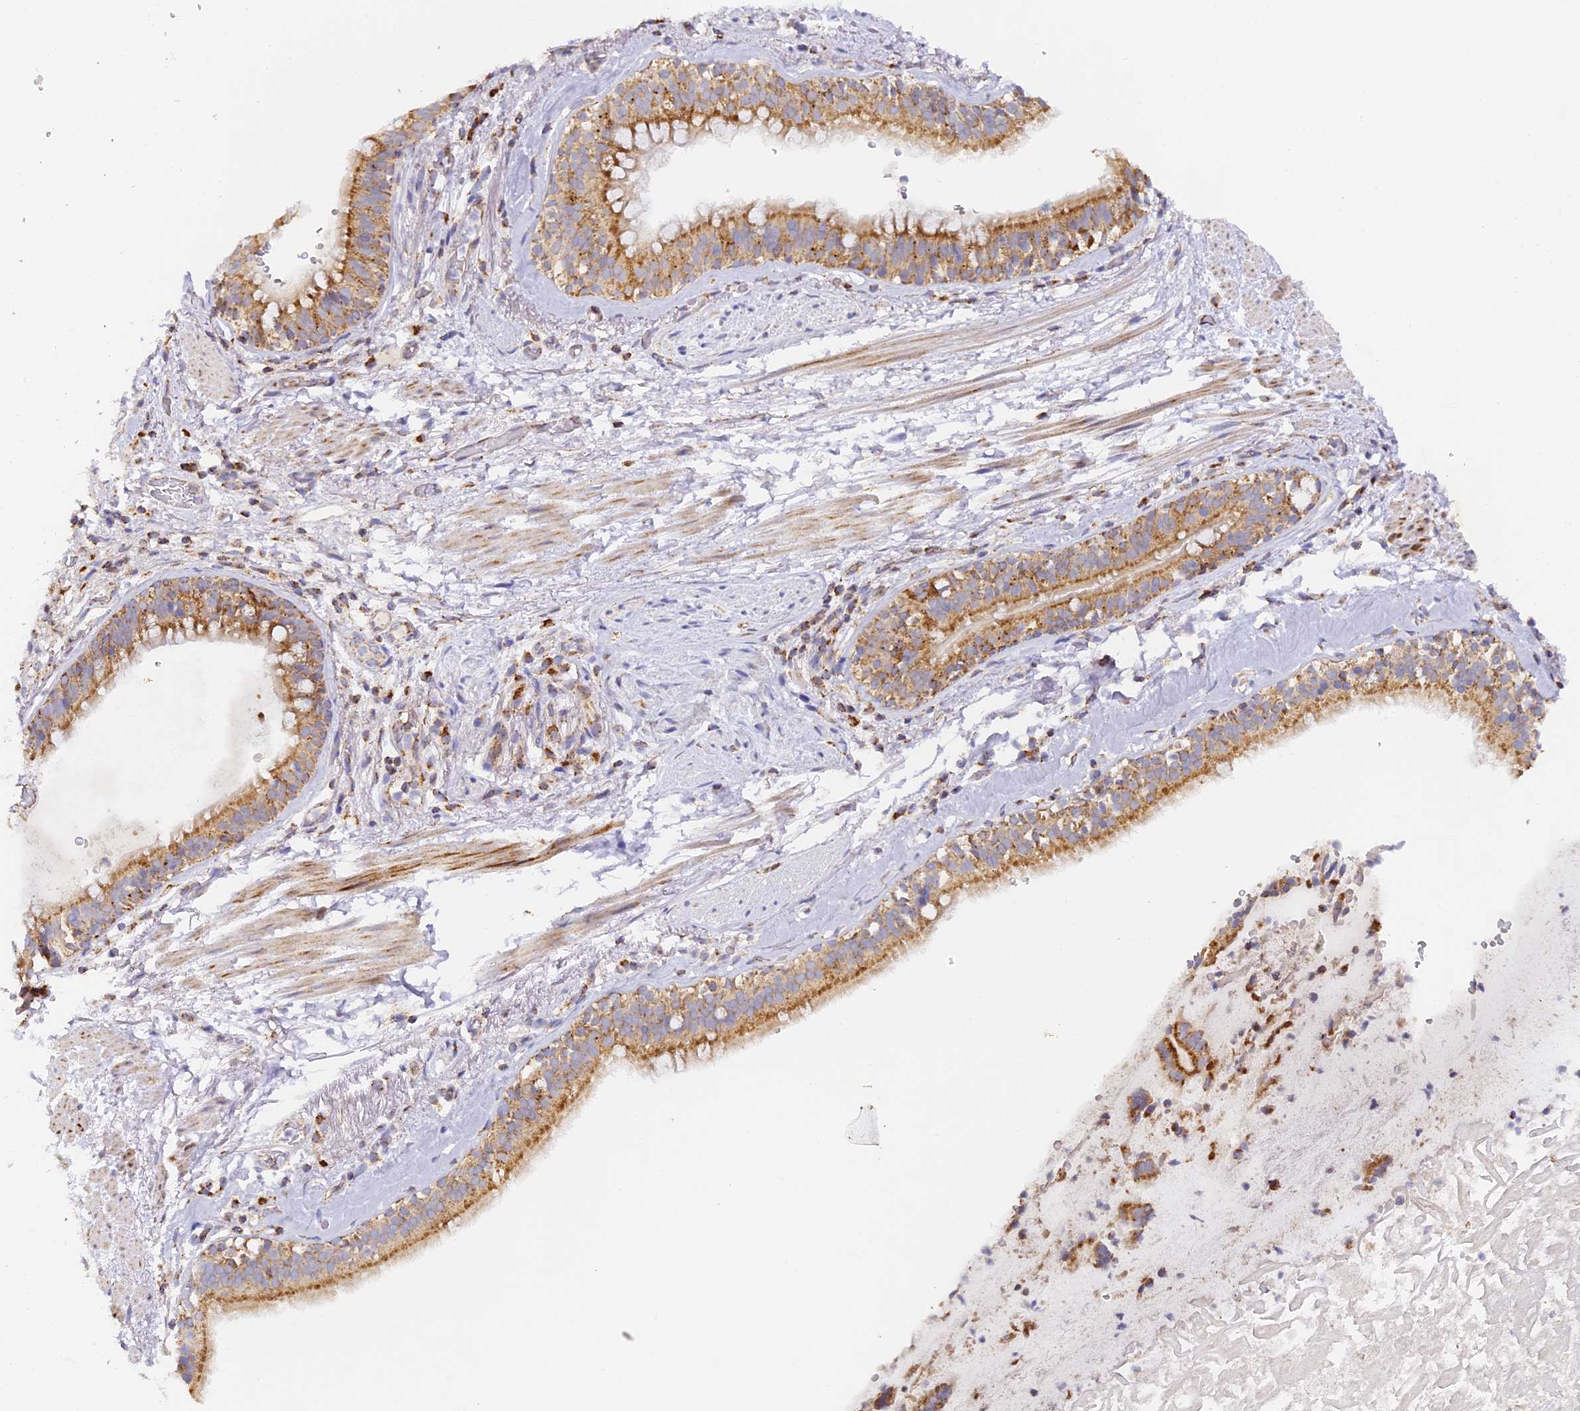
{"staining": {"intensity": "negative", "quantity": "none", "location": "none"}, "tissue": "adipose tissue", "cell_type": "Adipocytes", "image_type": "normal", "snomed": [{"axis": "morphology", "description": "Normal tissue, NOS"}, {"axis": "topography", "description": "Lymph node"}, {"axis": "topography", "description": "Cartilage tissue"}, {"axis": "topography", "description": "Bronchus"}], "caption": "Adipocytes are negative for protein expression in benign human adipose tissue. (DAB (3,3'-diaminobenzidine) IHC visualized using brightfield microscopy, high magnification).", "gene": "DONSON", "patient": {"sex": "male", "age": 63}}